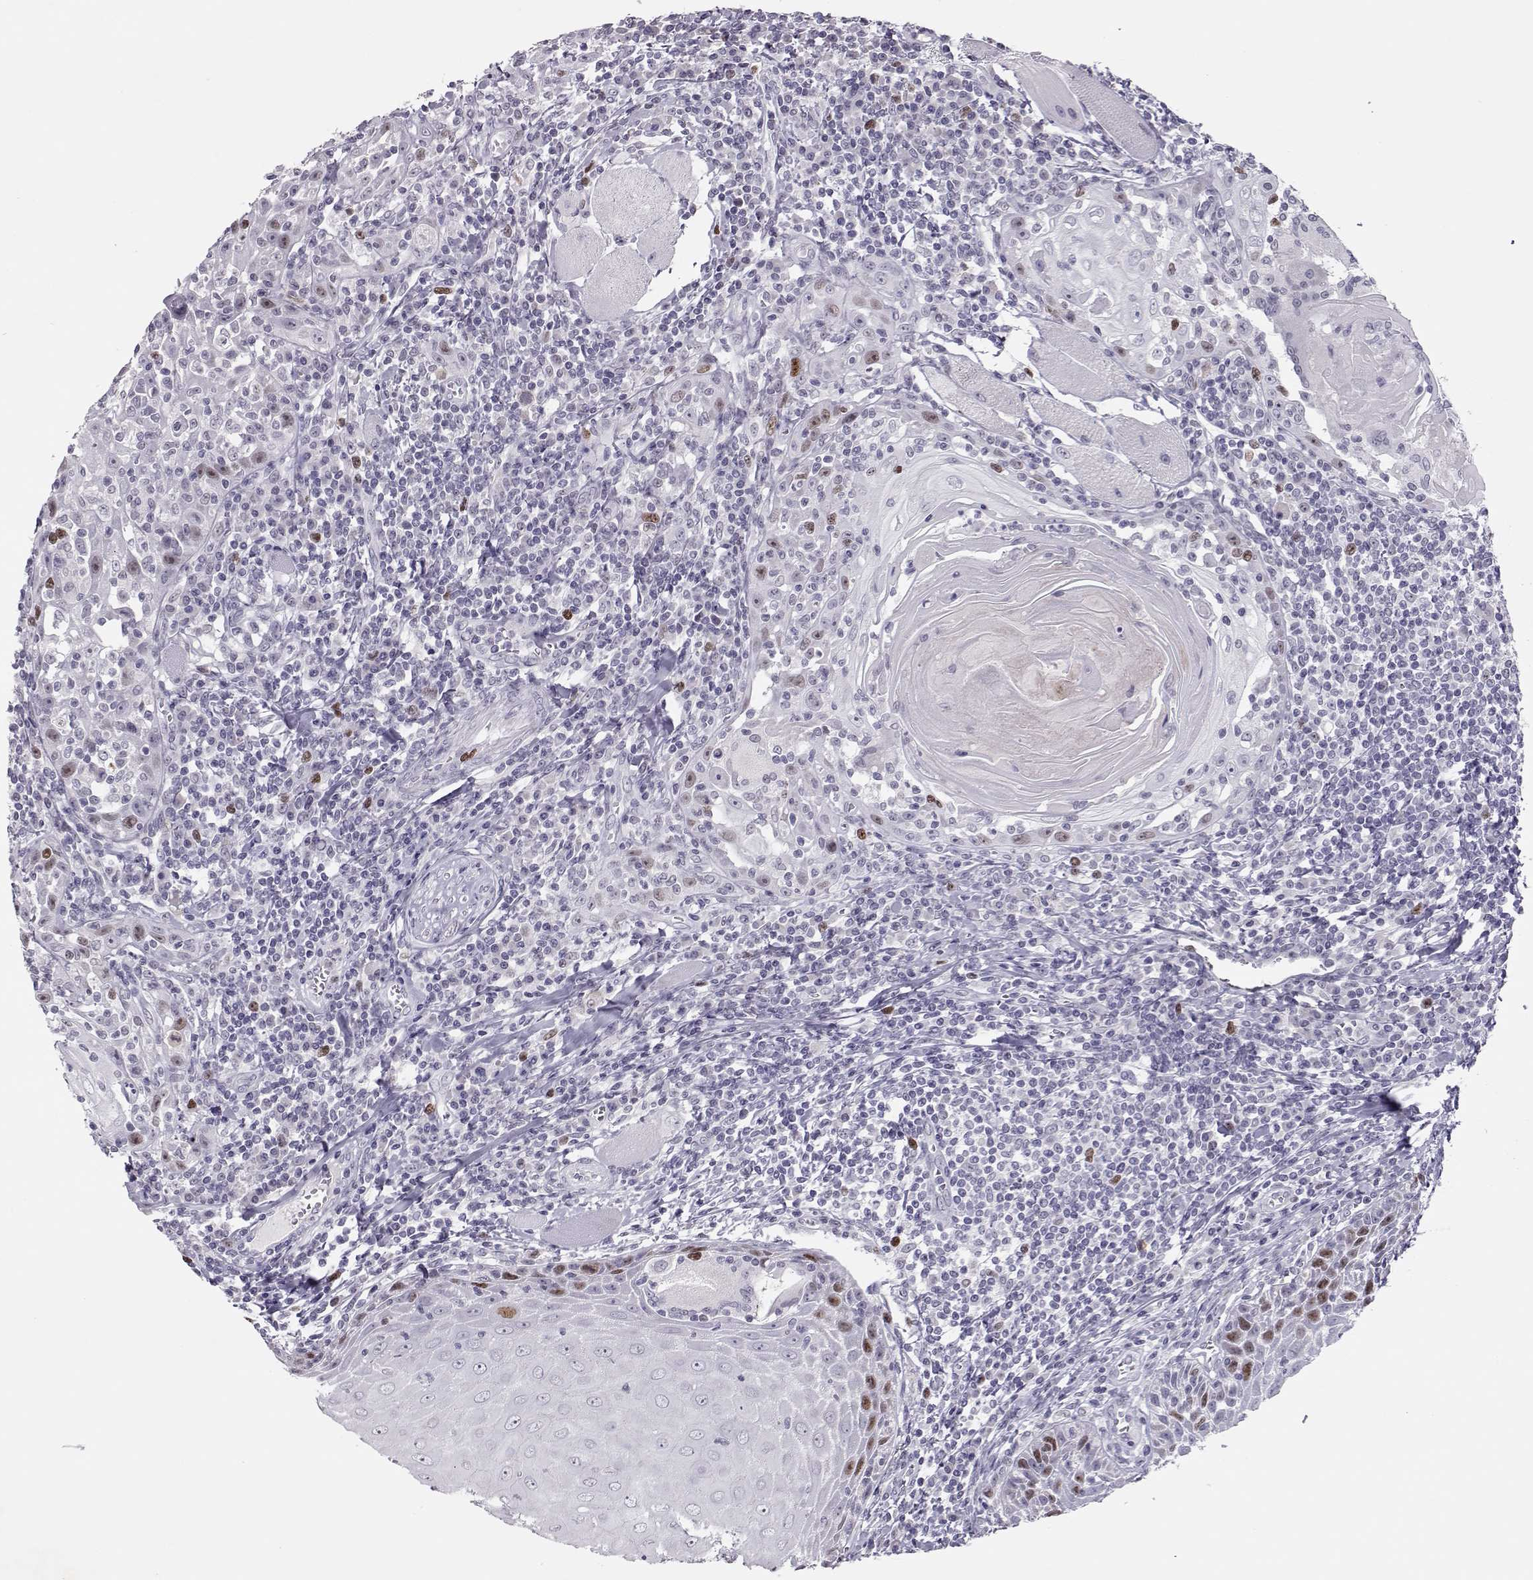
{"staining": {"intensity": "moderate", "quantity": "<25%", "location": "nuclear"}, "tissue": "head and neck cancer", "cell_type": "Tumor cells", "image_type": "cancer", "snomed": [{"axis": "morphology", "description": "Normal tissue, NOS"}, {"axis": "morphology", "description": "Squamous cell carcinoma, NOS"}, {"axis": "topography", "description": "Oral tissue"}, {"axis": "topography", "description": "Head-Neck"}], "caption": "Immunohistochemical staining of human head and neck cancer demonstrates moderate nuclear protein staining in about <25% of tumor cells. (DAB IHC with brightfield microscopy, high magnification).", "gene": "SGO1", "patient": {"sex": "male", "age": 52}}